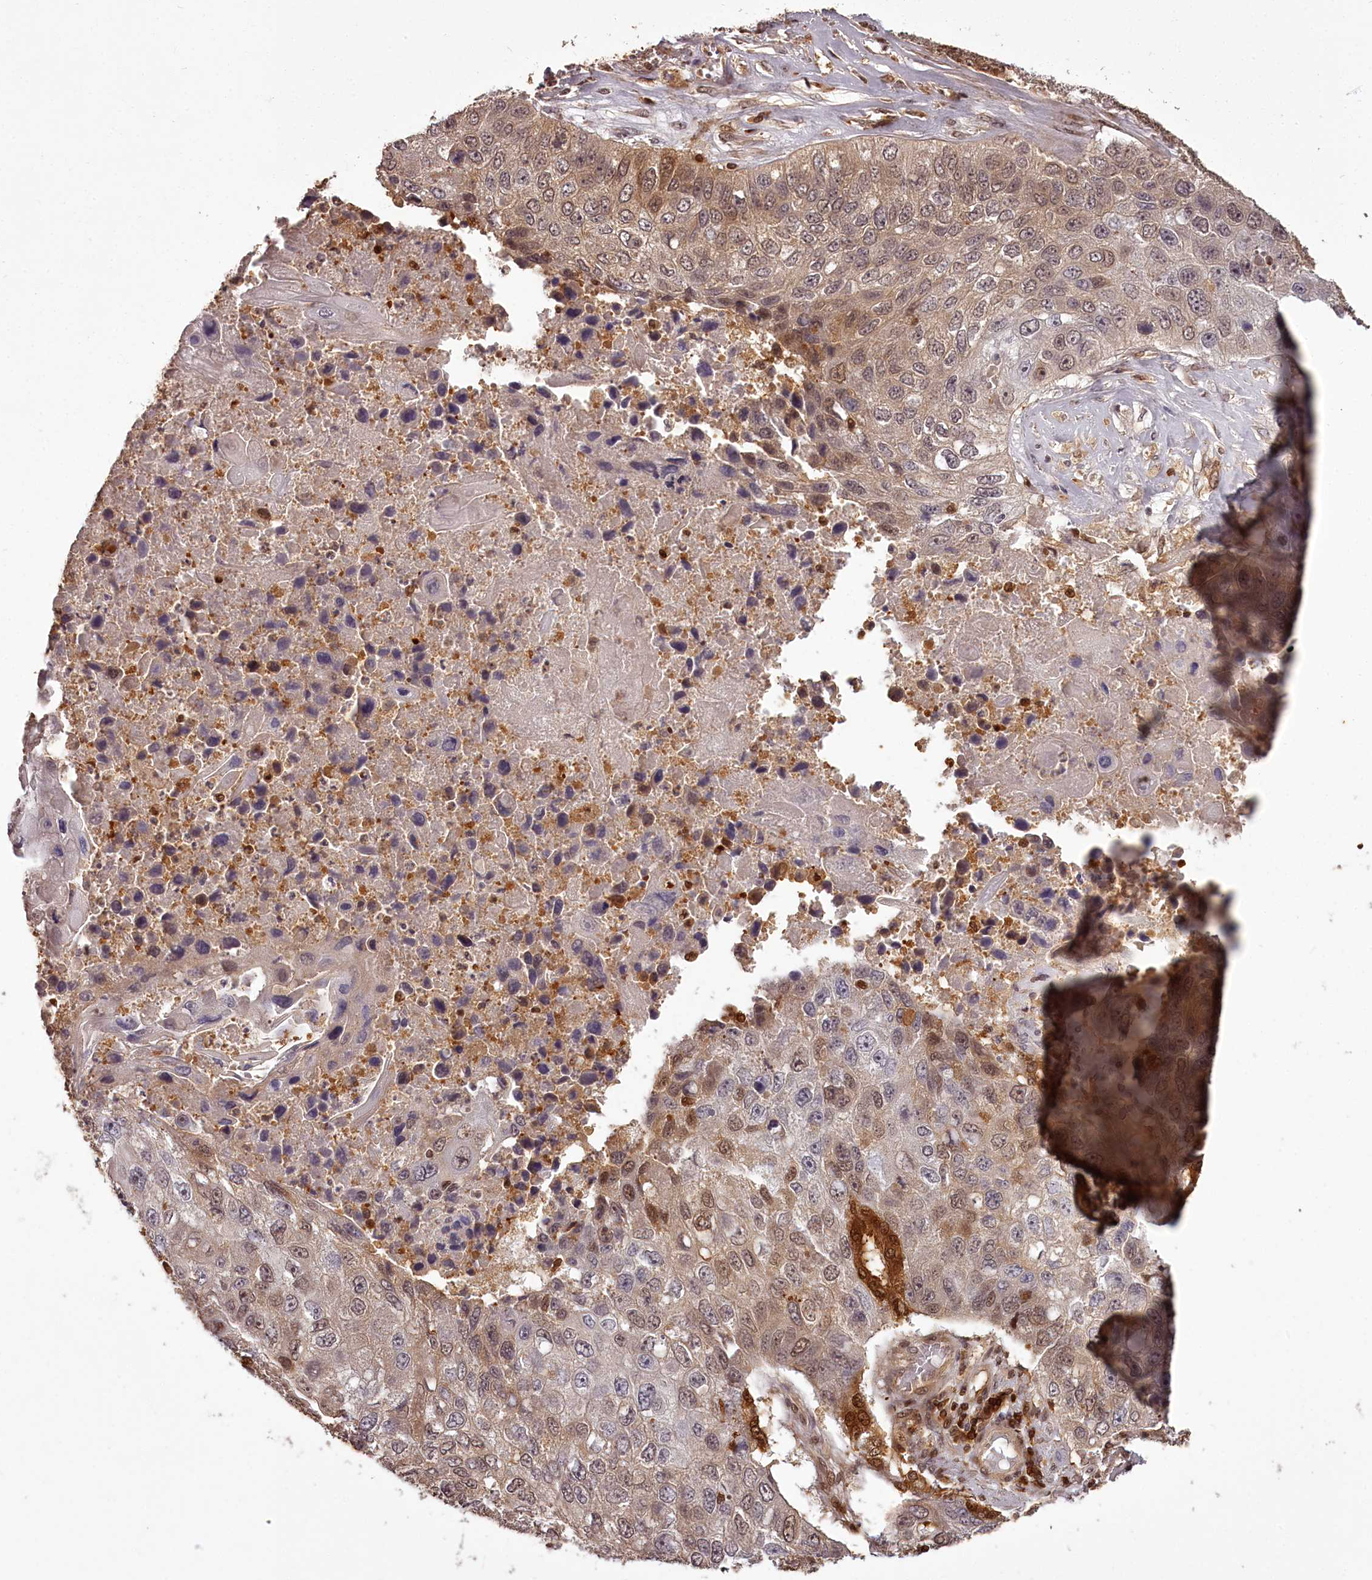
{"staining": {"intensity": "moderate", "quantity": ">75%", "location": "nuclear"}, "tissue": "lung cancer", "cell_type": "Tumor cells", "image_type": "cancer", "snomed": [{"axis": "morphology", "description": "Squamous cell carcinoma, NOS"}, {"axis": "topography", "description": "Lung"}], "caption": "Human lung cancer (squamous cell carcinoma) stained for a protein (brown) reveals moderate nuclear positive staining in about >75% of tumor cells.", "gene": "NPRL2", "patient": {"sex": "male", "age": 61}}